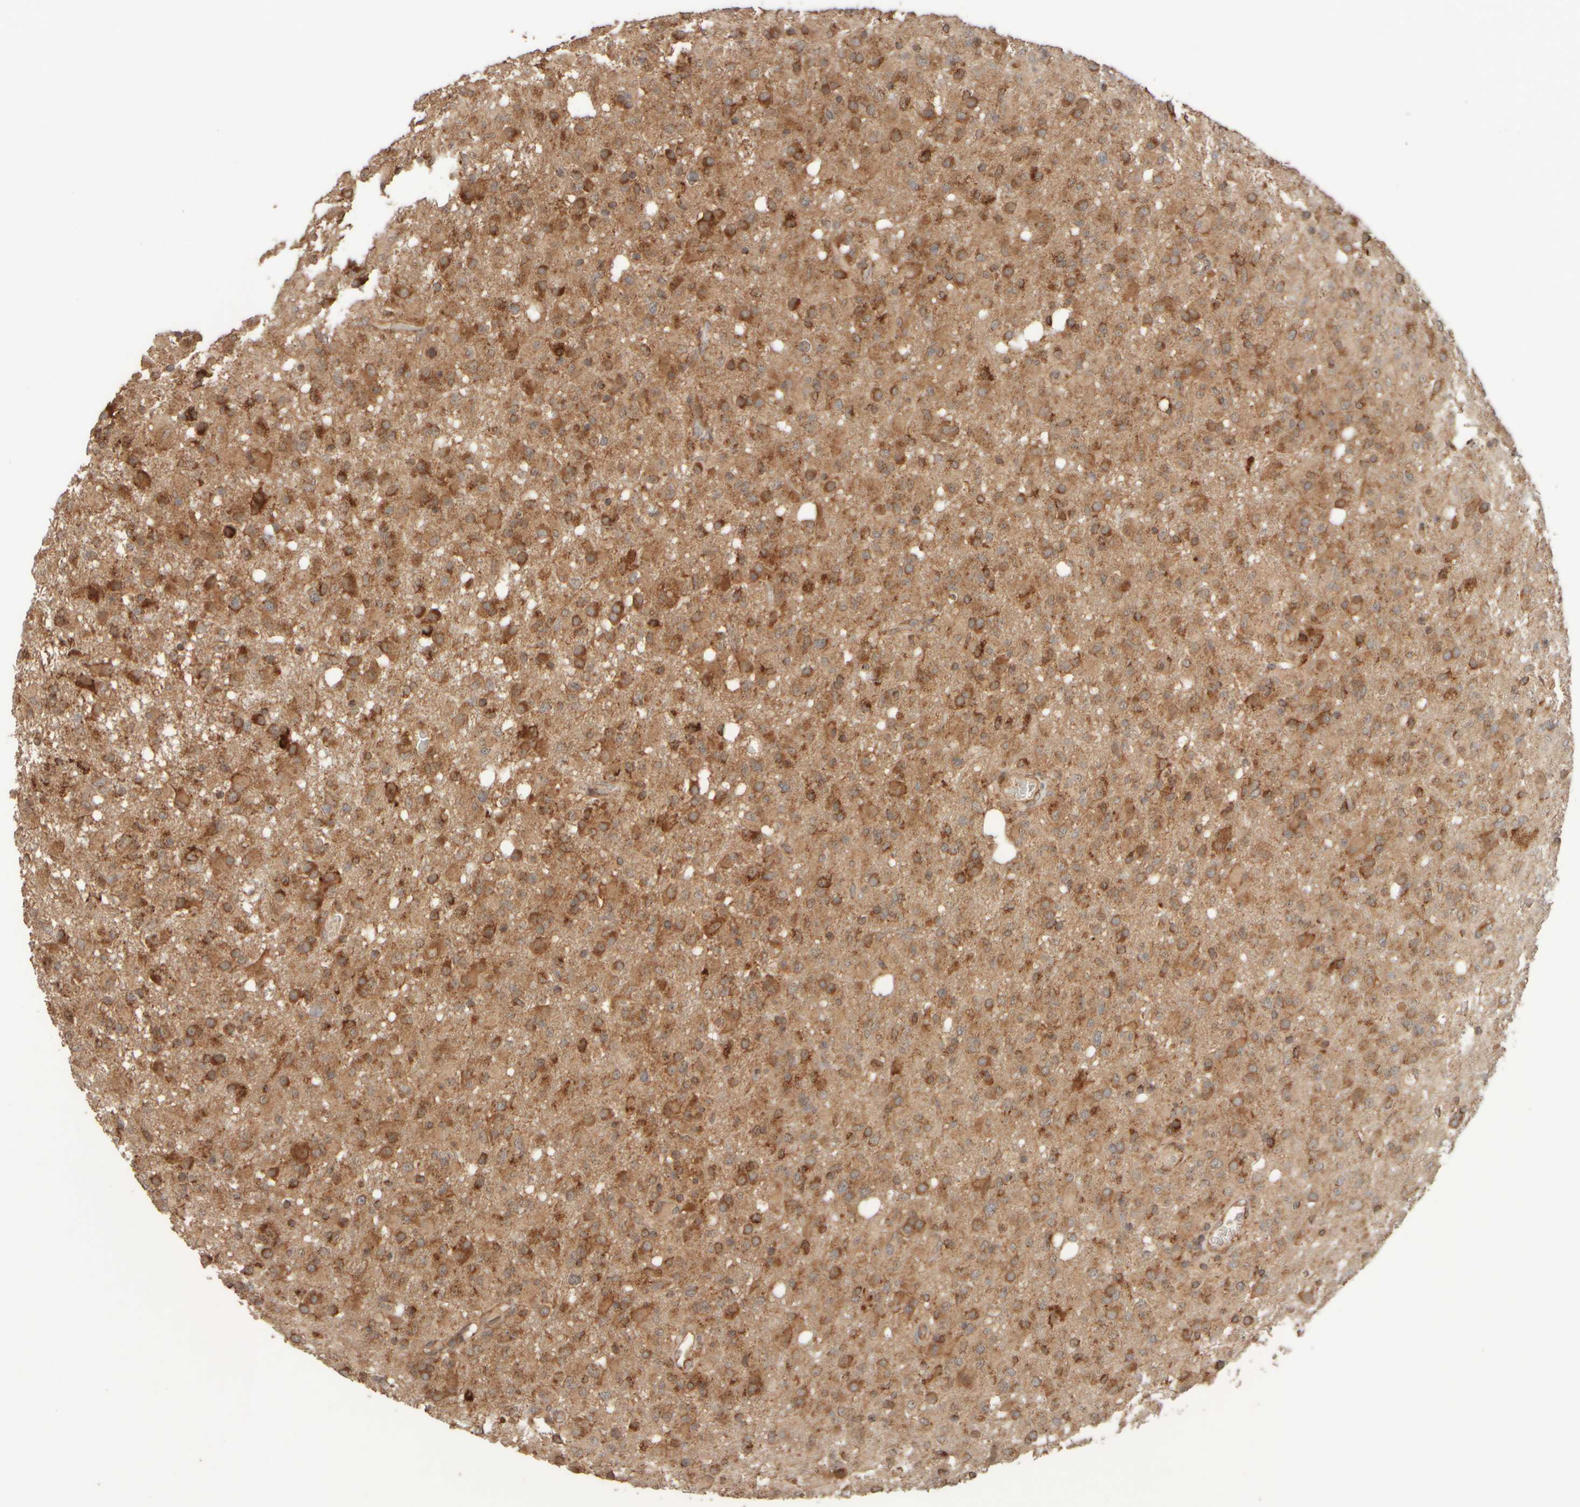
{"staining": {"intensity": "strong", "quantity": ">75%", "location": "cytoplasmic/membranous"}, "tissue": "glioma", "cell_type": "Tumor cells", "image_type": "cancer", "snomed": [{"axis": "morphology", "description": "Glioma, malignant, High grade"}, {"axis": "topography", "description": "Brain"}], "caption": "The immunohistochemical stain labels strong cytoplasmic/membranous staining in tumor cells of high-grade glioma (malignant) tissue.", "gene": "EIF2B3", "patient": {"sex": "female", "age": 57}}